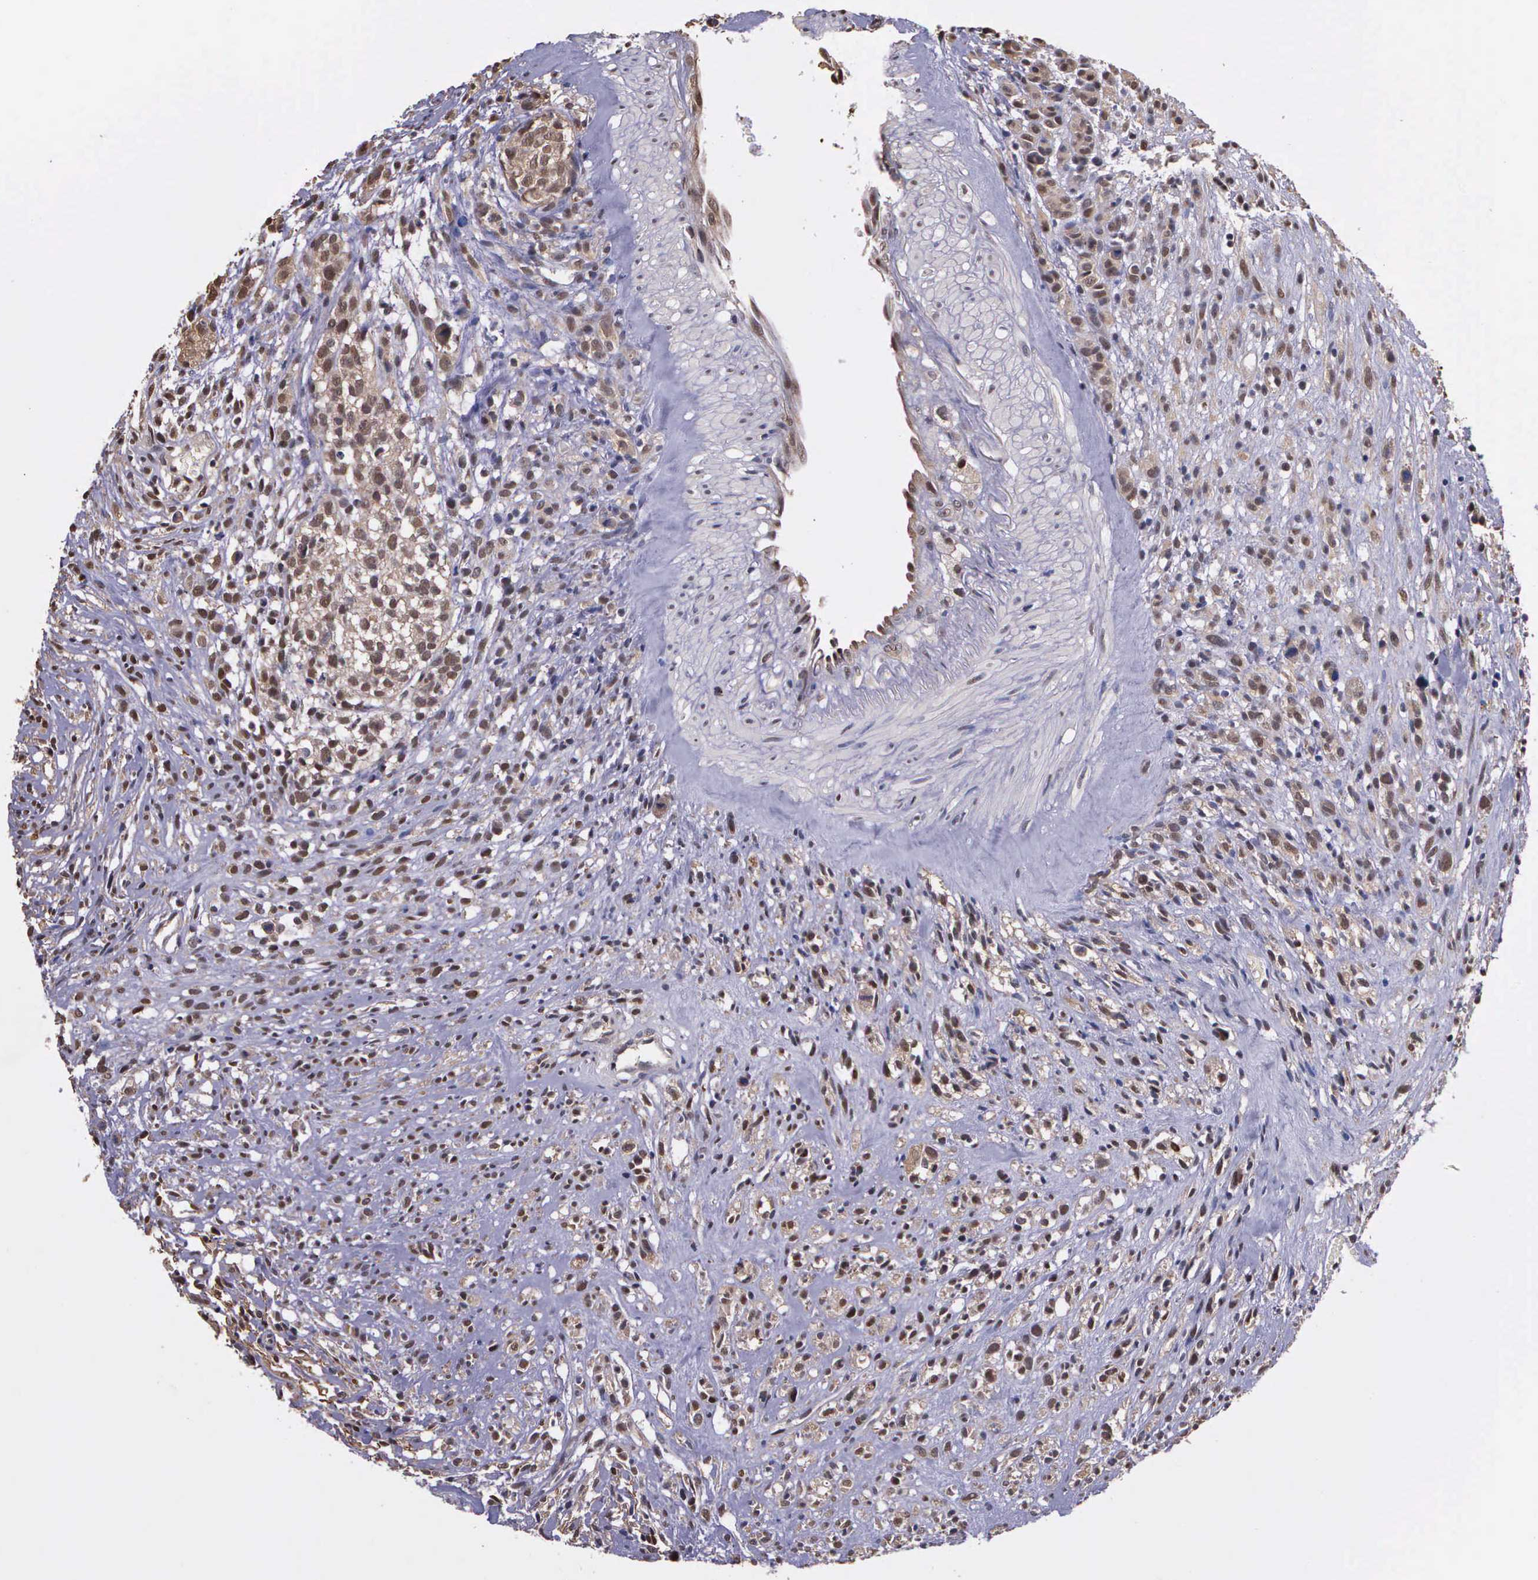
{"staining": {"intensity": "moderate", "quantity": ">75%", "location": "cytoplasmic/membranous,nuclear"}, "tissue": "glioma", "cell_type": "Tumor cells", "image_type": "cancer", "snomed": [{"axis": "morphology", "description": "Glioma, malignant, High grade"}, {"axis": "topography", "description": "Brain"}], "caption": "Protein expression analysis of glioma displays moderate cytoplasmic/membranous and nuclear staining in approximately >75% of tumor cells.", "gene": "PSMC1", "patient": {"sex": "male", "age": 66}}